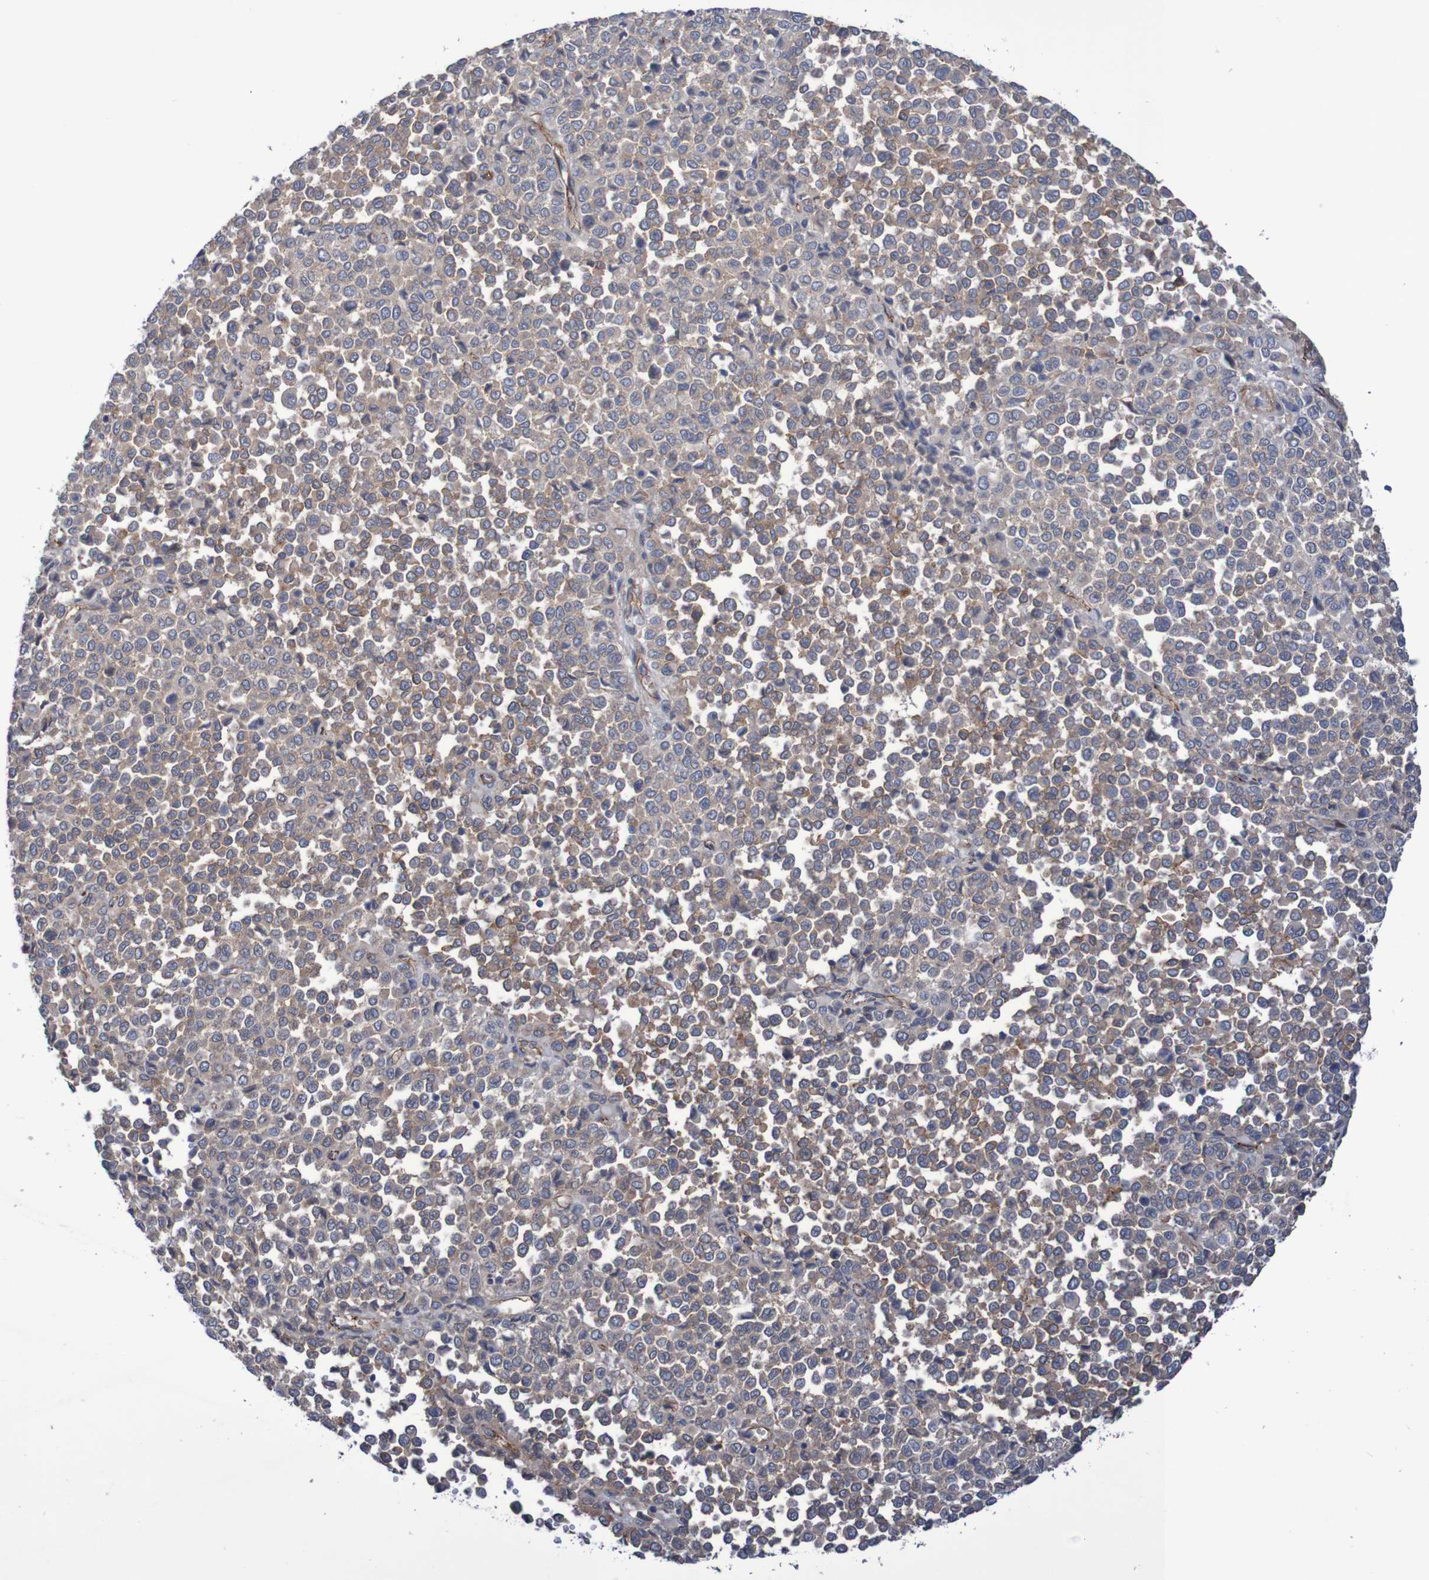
{"staining": {"intensity": "moderate", "quantity": "25%-75%", "location": "cytoplasmic/membranous"}, "tissue": "melanoma", "cell_type": "Tumor cells", "image_type": "cancer", "snomed": [{"axis": "morphology", "description": "Malignant melanoma, Metastatic site"}, {"axis": "topography", "description": "Pancreas"}], "caption": "Immunohistochemical staining of melanoma reveals moderate cytoplasmic/membranous protein staining in about 25%-75% of tumor cells.", "gene": "NECTIN2", "patient": {"sex": "female", "age": 30}}